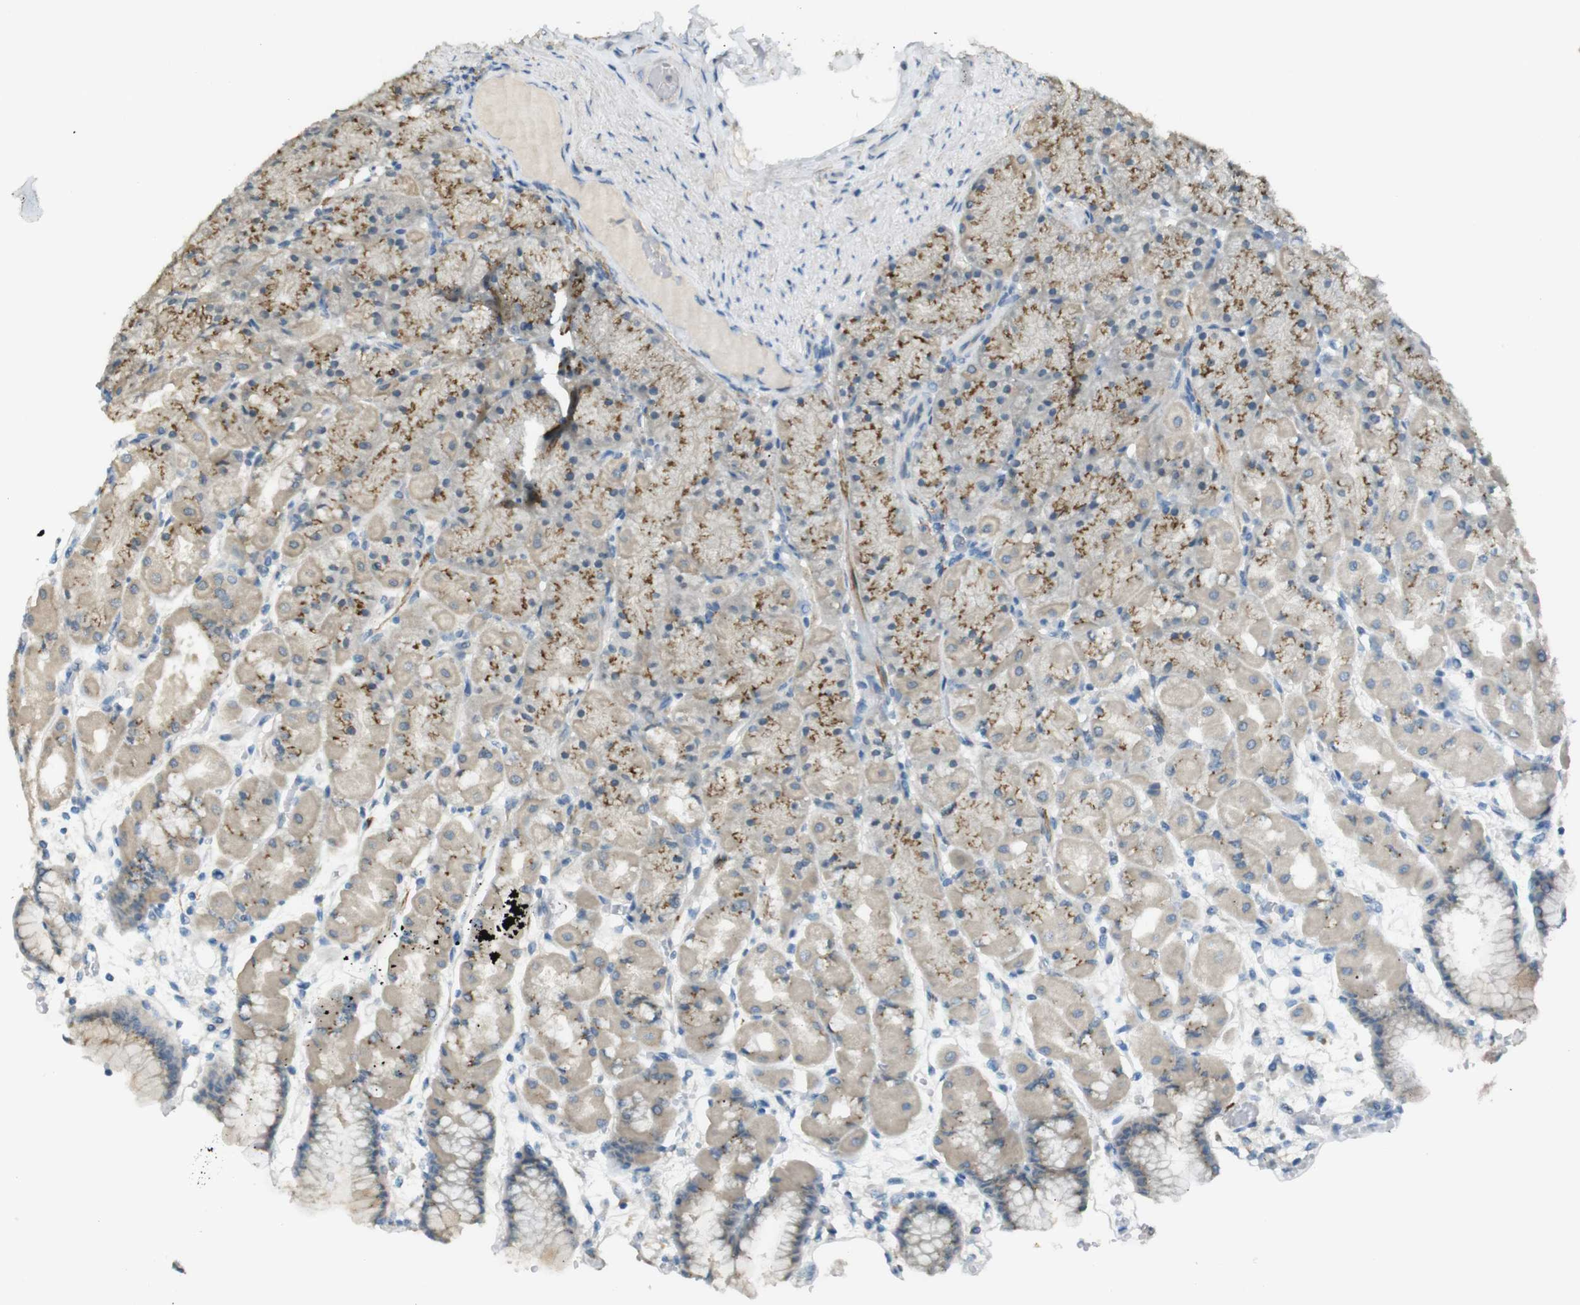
{"staining": {"intensity": "moderate", "quantity": ">75%", "location": "cytoplasmic/membranous"}, "tissue": "stomach", "cell_type": "Glandular cells", "image_type": "normal", "snomed": [{"axis": "morphology", "description": "Normal tissue, NOS"}, {"axis": "topography", "description": "Stomach, upper"}], "caption": "This micrograph shows IHC staining of unremarkable stomach, with medium moderate cytoplasmic/membranous positivity in approximately >75% of glandular cells.", "gene": "UGT8", "patient": {"sex": "female", "age": 56}}